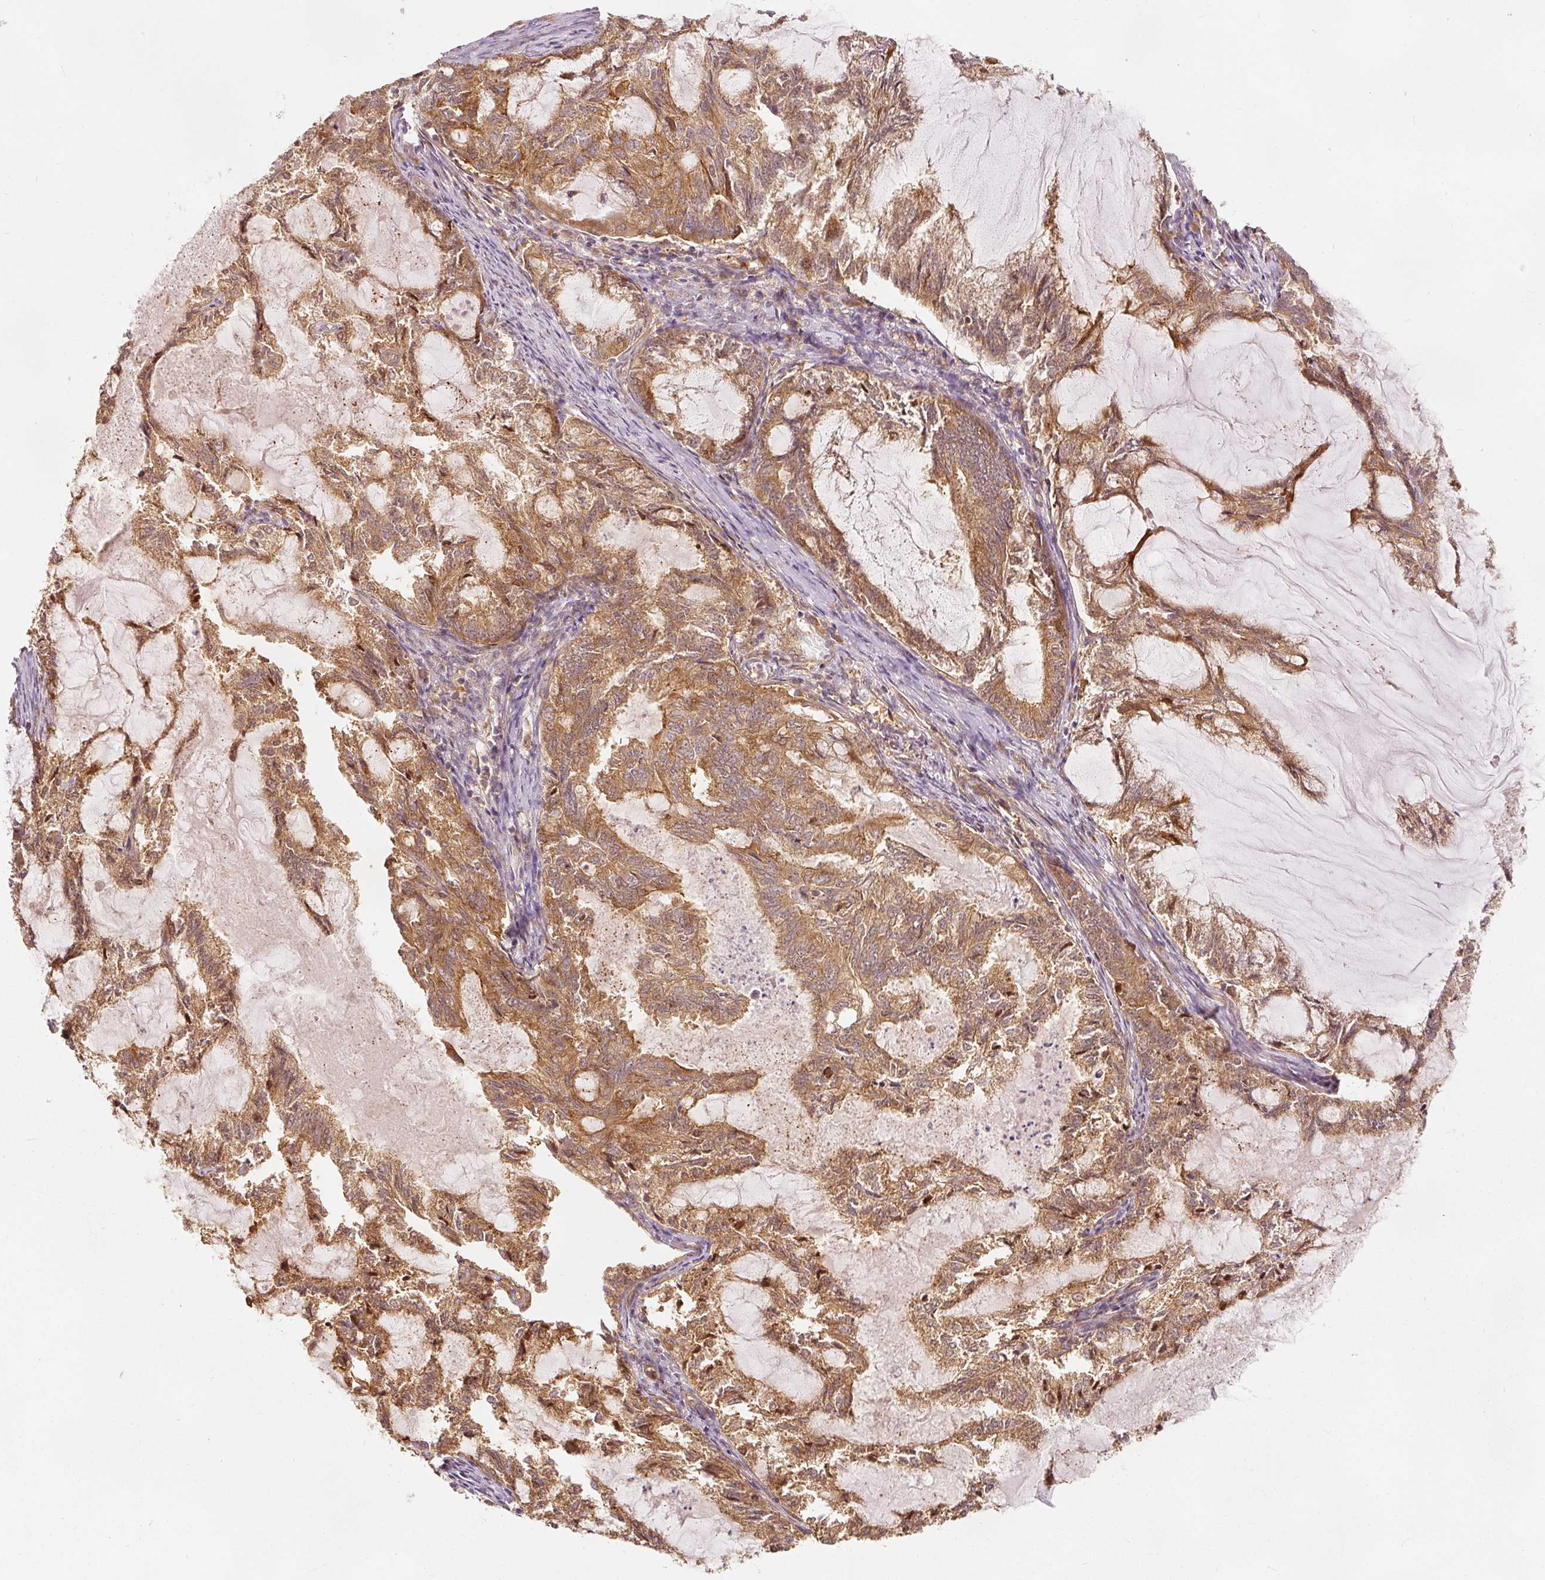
{"staining": {"intensity": "moderate", "quantity": ">75%", "location": "cytoplasmic/membranous"}, "tissue": "endometrial cancer", "cell_type": "Tumor cells", "image_type": "cancer", "snomed": [{"axis": "morphology", "description": "Adenocarcinoma, NOS"}, {"axis": "topography", "description": "Endometrium"}], "caption": "An image of human endometrial cancer (adenocarcinoma) stained for a protein displays moderate cytoplasmic/membranous brown staining in tumor cells. (Brightfield microscopy of DAB IHC at high magnification).", "gene": "EIF3B", "patient": {"sex": "female", "age": 86}}